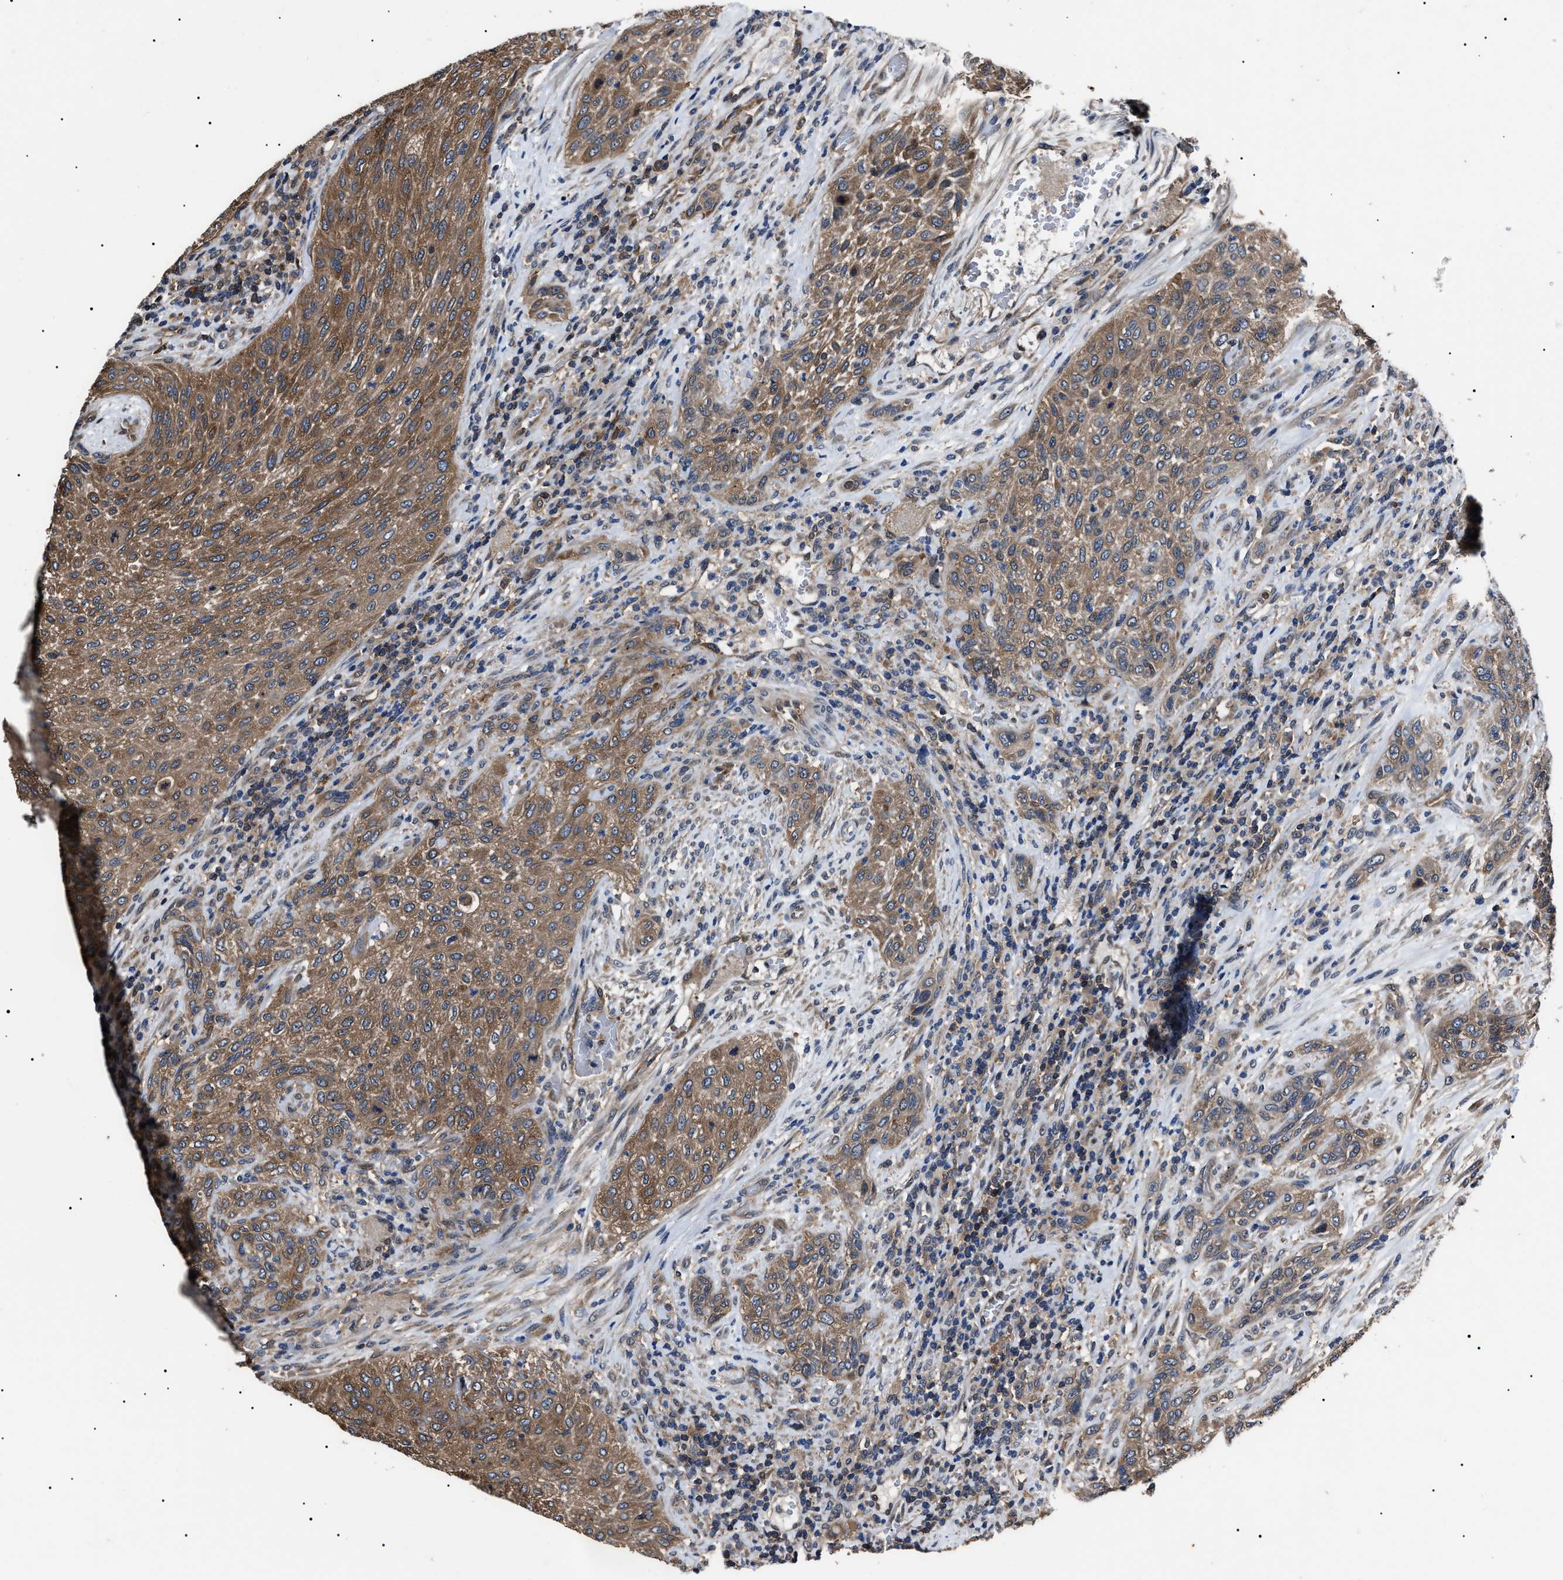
{"staining": {"intensity": "moderate", "quantity": ">75%", "location": "cytoplasmic/membranous"}, "tissue": "urothelial cancer", "cell_type": "Tumor cells", "image_type": "cancer", "snomed": [{"axis": "morphology", "description": "Urothelial carcinoma, Low grade"}, {"axis": "morphology", "description": "Urothelial carcinoma, High grade"}, {"axis": "topography", "description": "Urinary bladder"}], "caption": "The photomicrograph displays immunohistochemical staining of urothelial carcinoma (low-grade). There is moderate cytoplasmic/membranous positivity is present in approximately >75% of tumor cells.", "gene": "CCT8", "patient": {"sex": "male", "age": 35}}